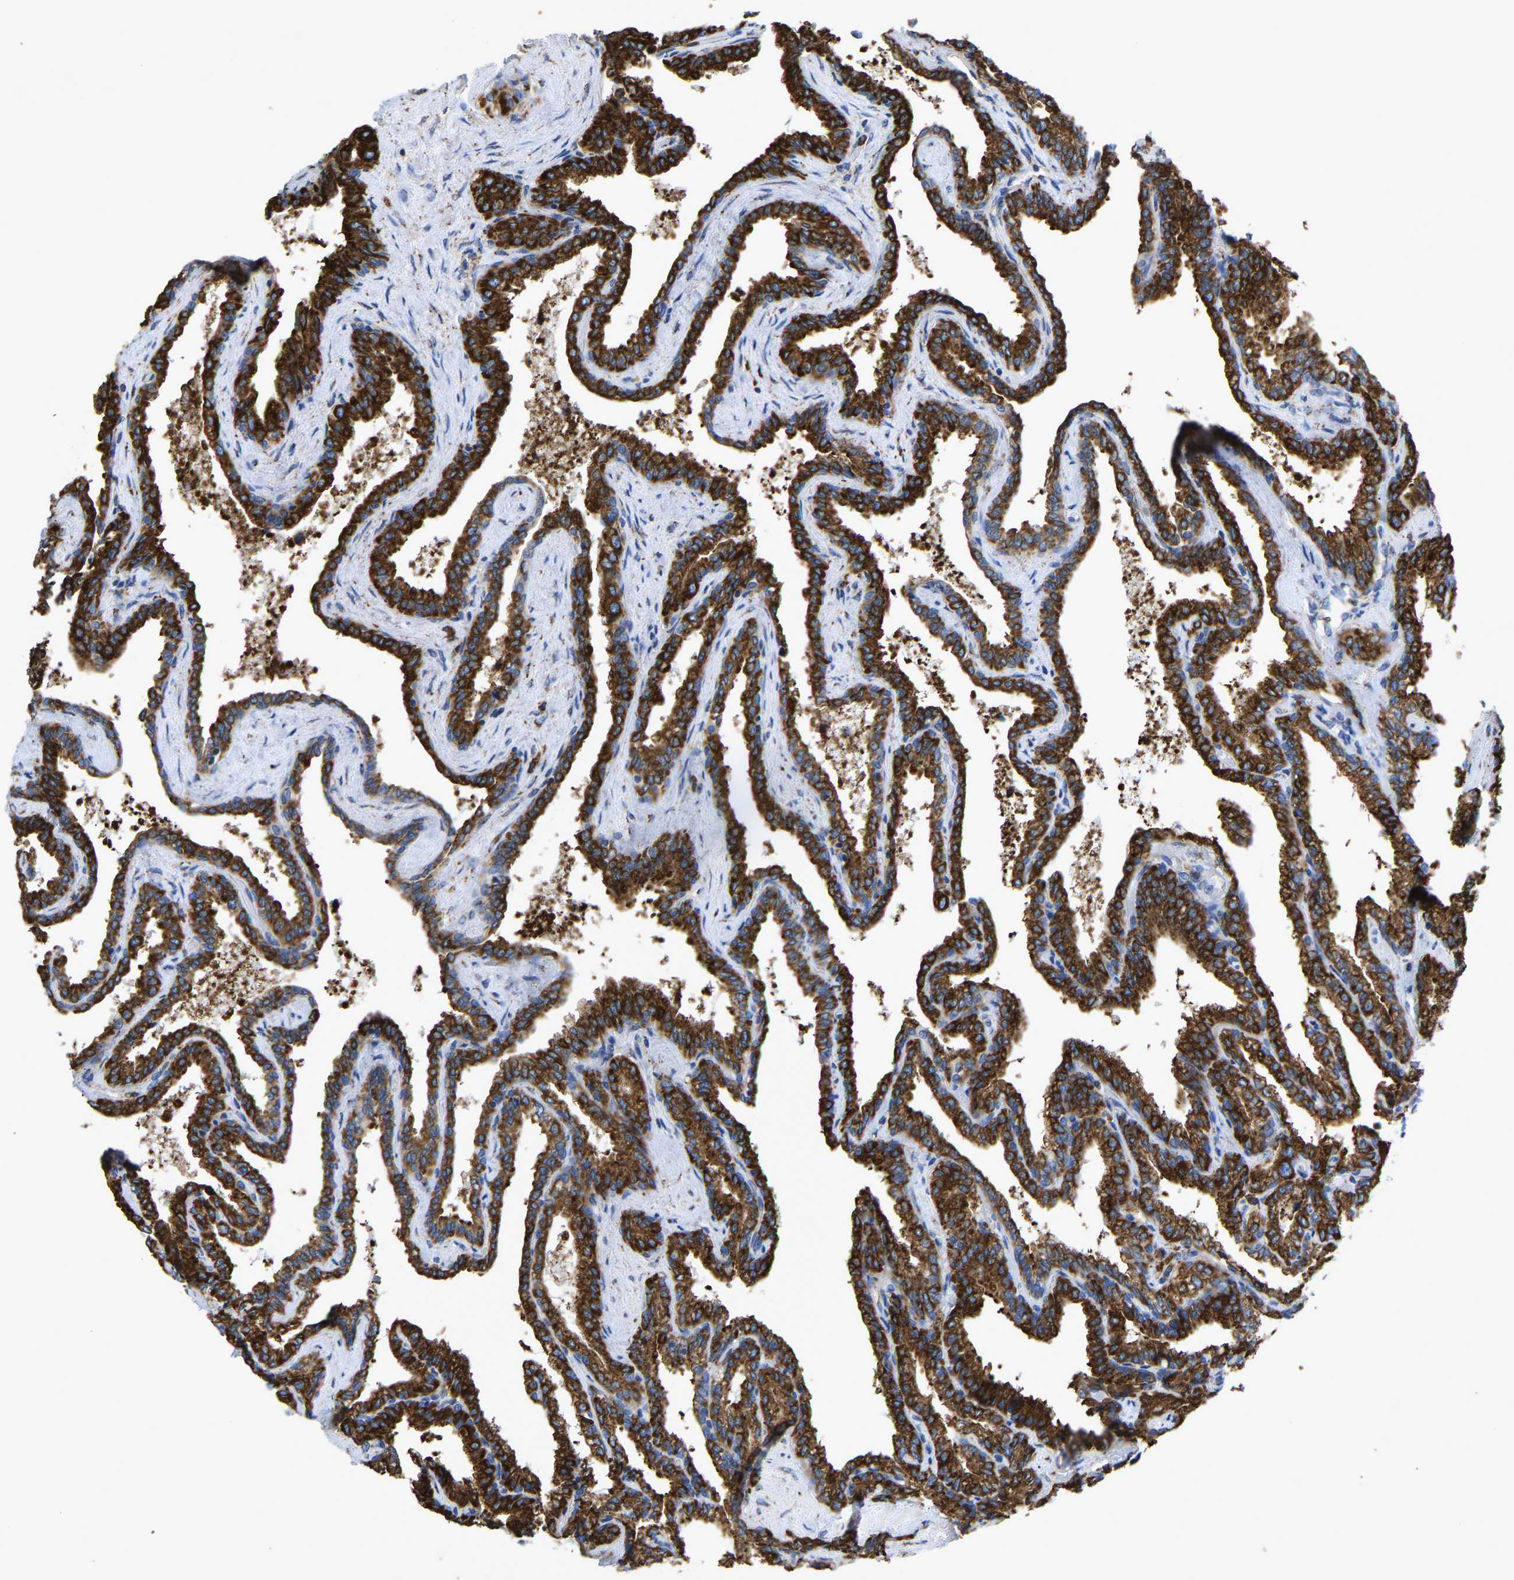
{"staining": {"intensity": "strong", "quantity": ">75%", "location": "cytoplasmic/membranous"}, "tissue": "seminal vesicle", "cell_type": "Glandular cells", "image_type": "normal", "snomed": [{"axis": "morphology", "description": "Normal tissue, NOS"}, {"axis": "topography", "description": "Seminal veicle"}], "caption": "Strong cytoplasmic/membranous expression is seen in about >75% of glandular cells in benign seminal vesicle.", "gene": "P4HB", "patient": {"sex": "male", "age": 46}}